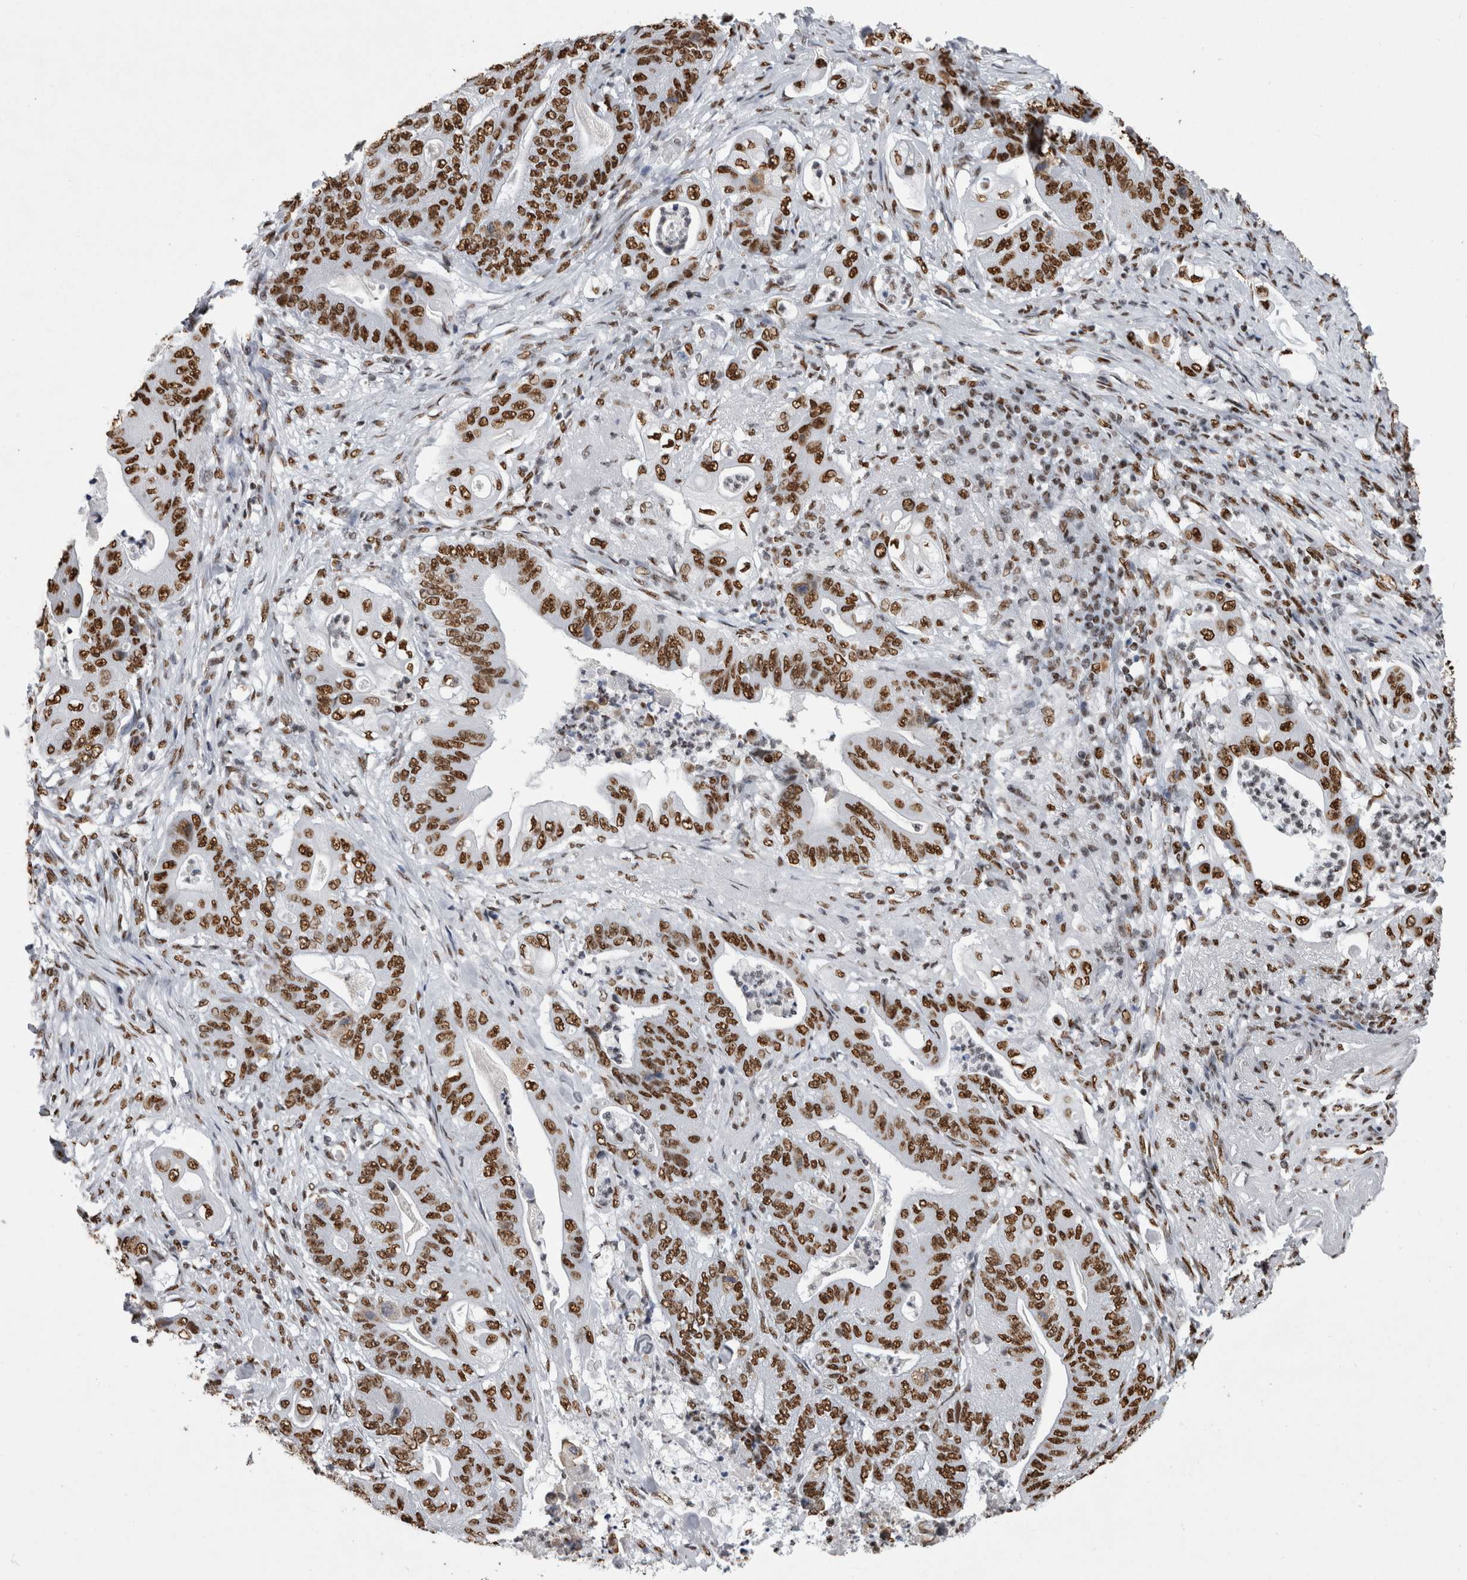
{"staining": {"intensity": "strong", "quantity": ">75%", "location": "nuclear"}, "tissue": "stomach cancer", "cell_type": "Tumor cells", "image_type": "cancer", "snomed": [{"axis": "morphology", "description": "Adenocarcinoma, NOS"}, {"axis": "topography", "description": "Stomach"}], "caption": "Immunohistochemical staining of stomach adenocarcinoma exhibits high levels of strong nuclear protein positivity in approximately >75% of tumor cells. (IHC, brightfield microscopy, high magnification).", "gene": "ALPK3", "patient": {"sex": "female", "age": 73}}